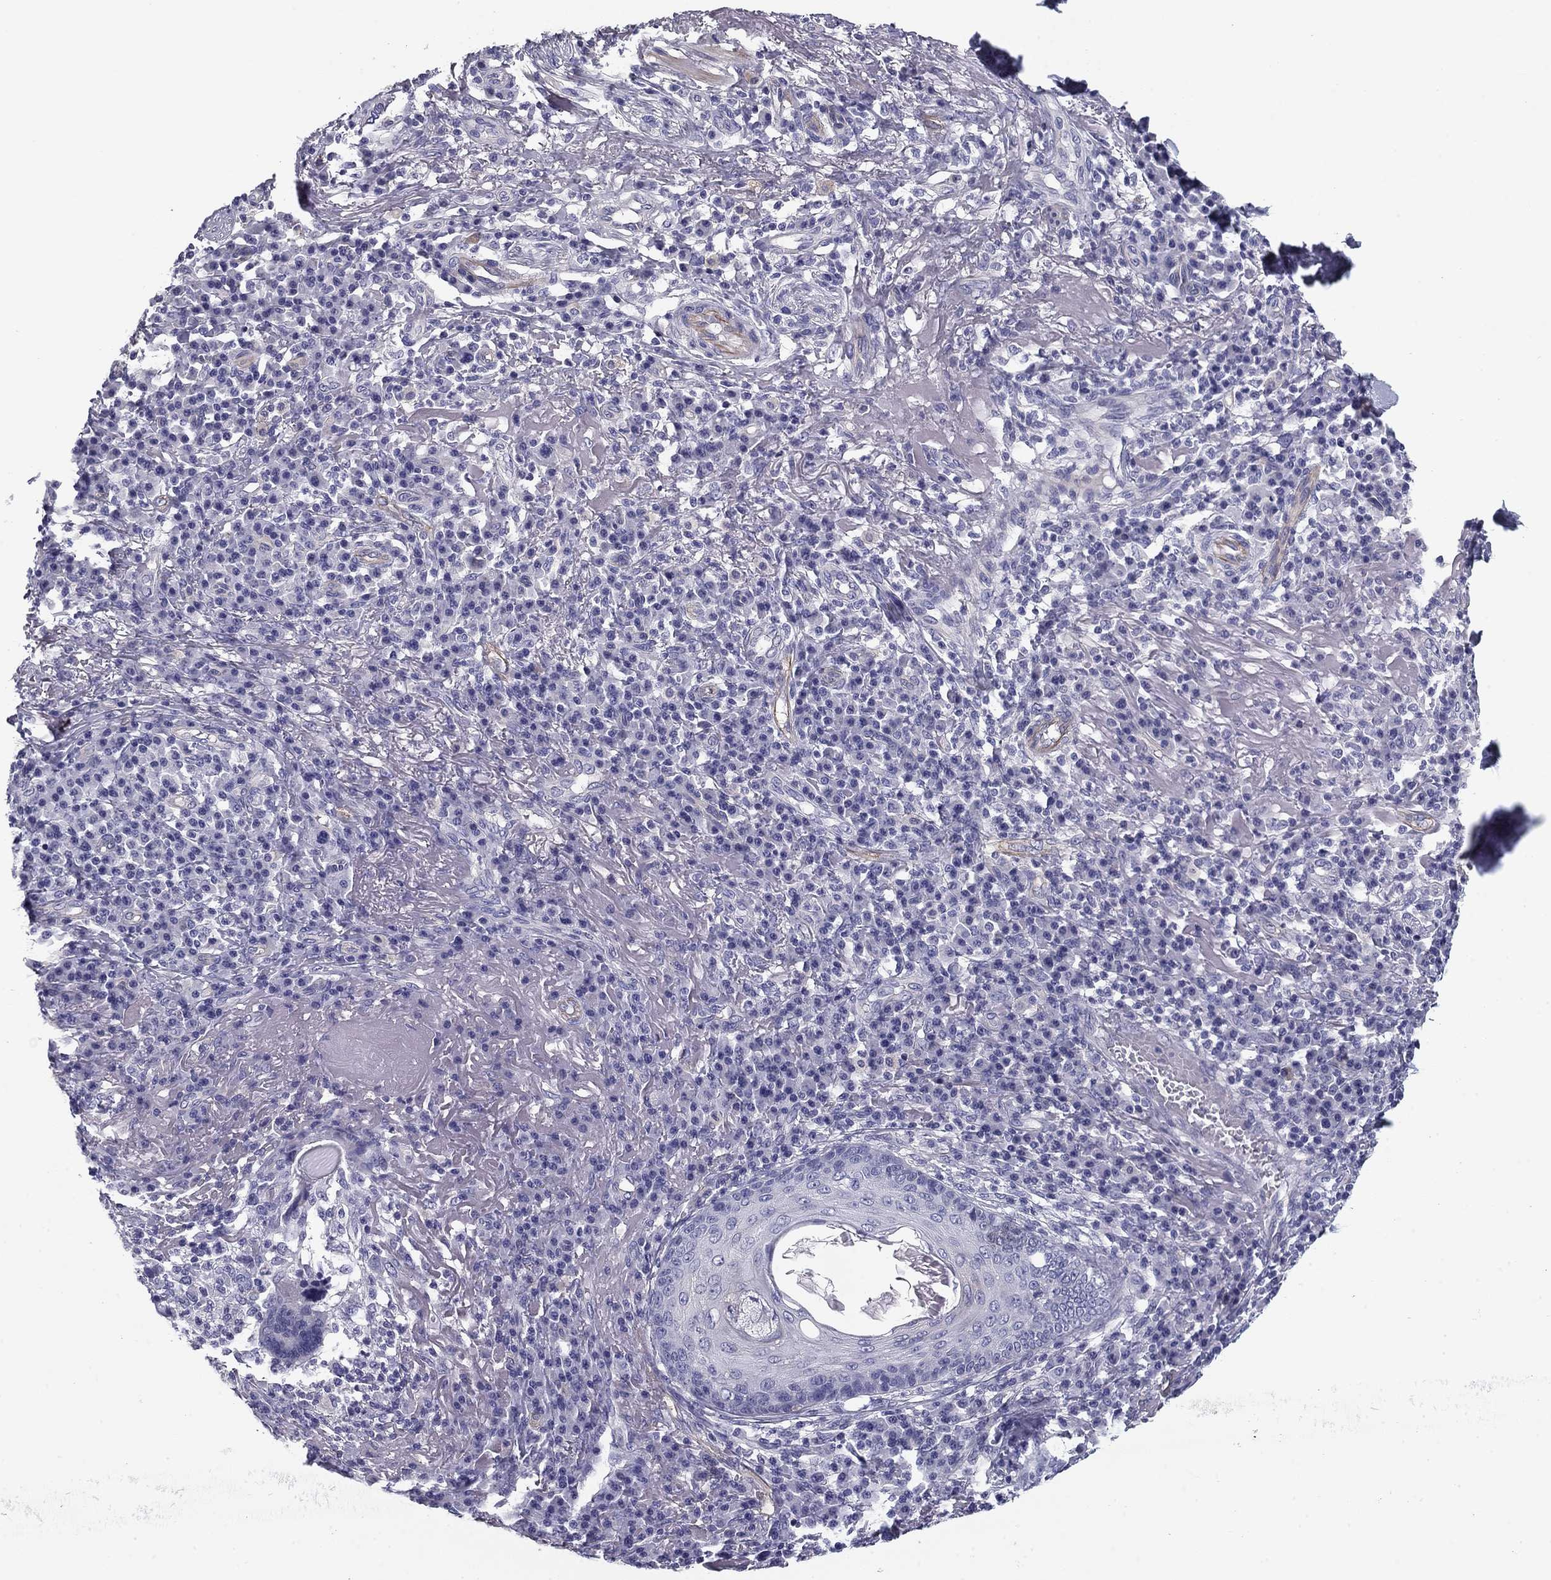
{"staining": {"intensity": "negative", "quantity": "none", "location": "none"}, "tissue": "skin cancer", "cell_type": "Tumor cells", "image_type": "cancer", "snomed": [{"axis": "morphology", "description": "Squamous cell carcinoma, NOS"}, {"axis": "topography", "description": "Skin"}], "caption": "Immunohistochemistry of skin squamous cell carcinoma shows no staining in tumor cells. The staining is performed using DAB (3,3'-diaminobenzidine) brown chromogen with nuclei counter-stained in using hematoxylin.", "gene": "FLNC", "patient": {"sex": "male", "age": 92}}